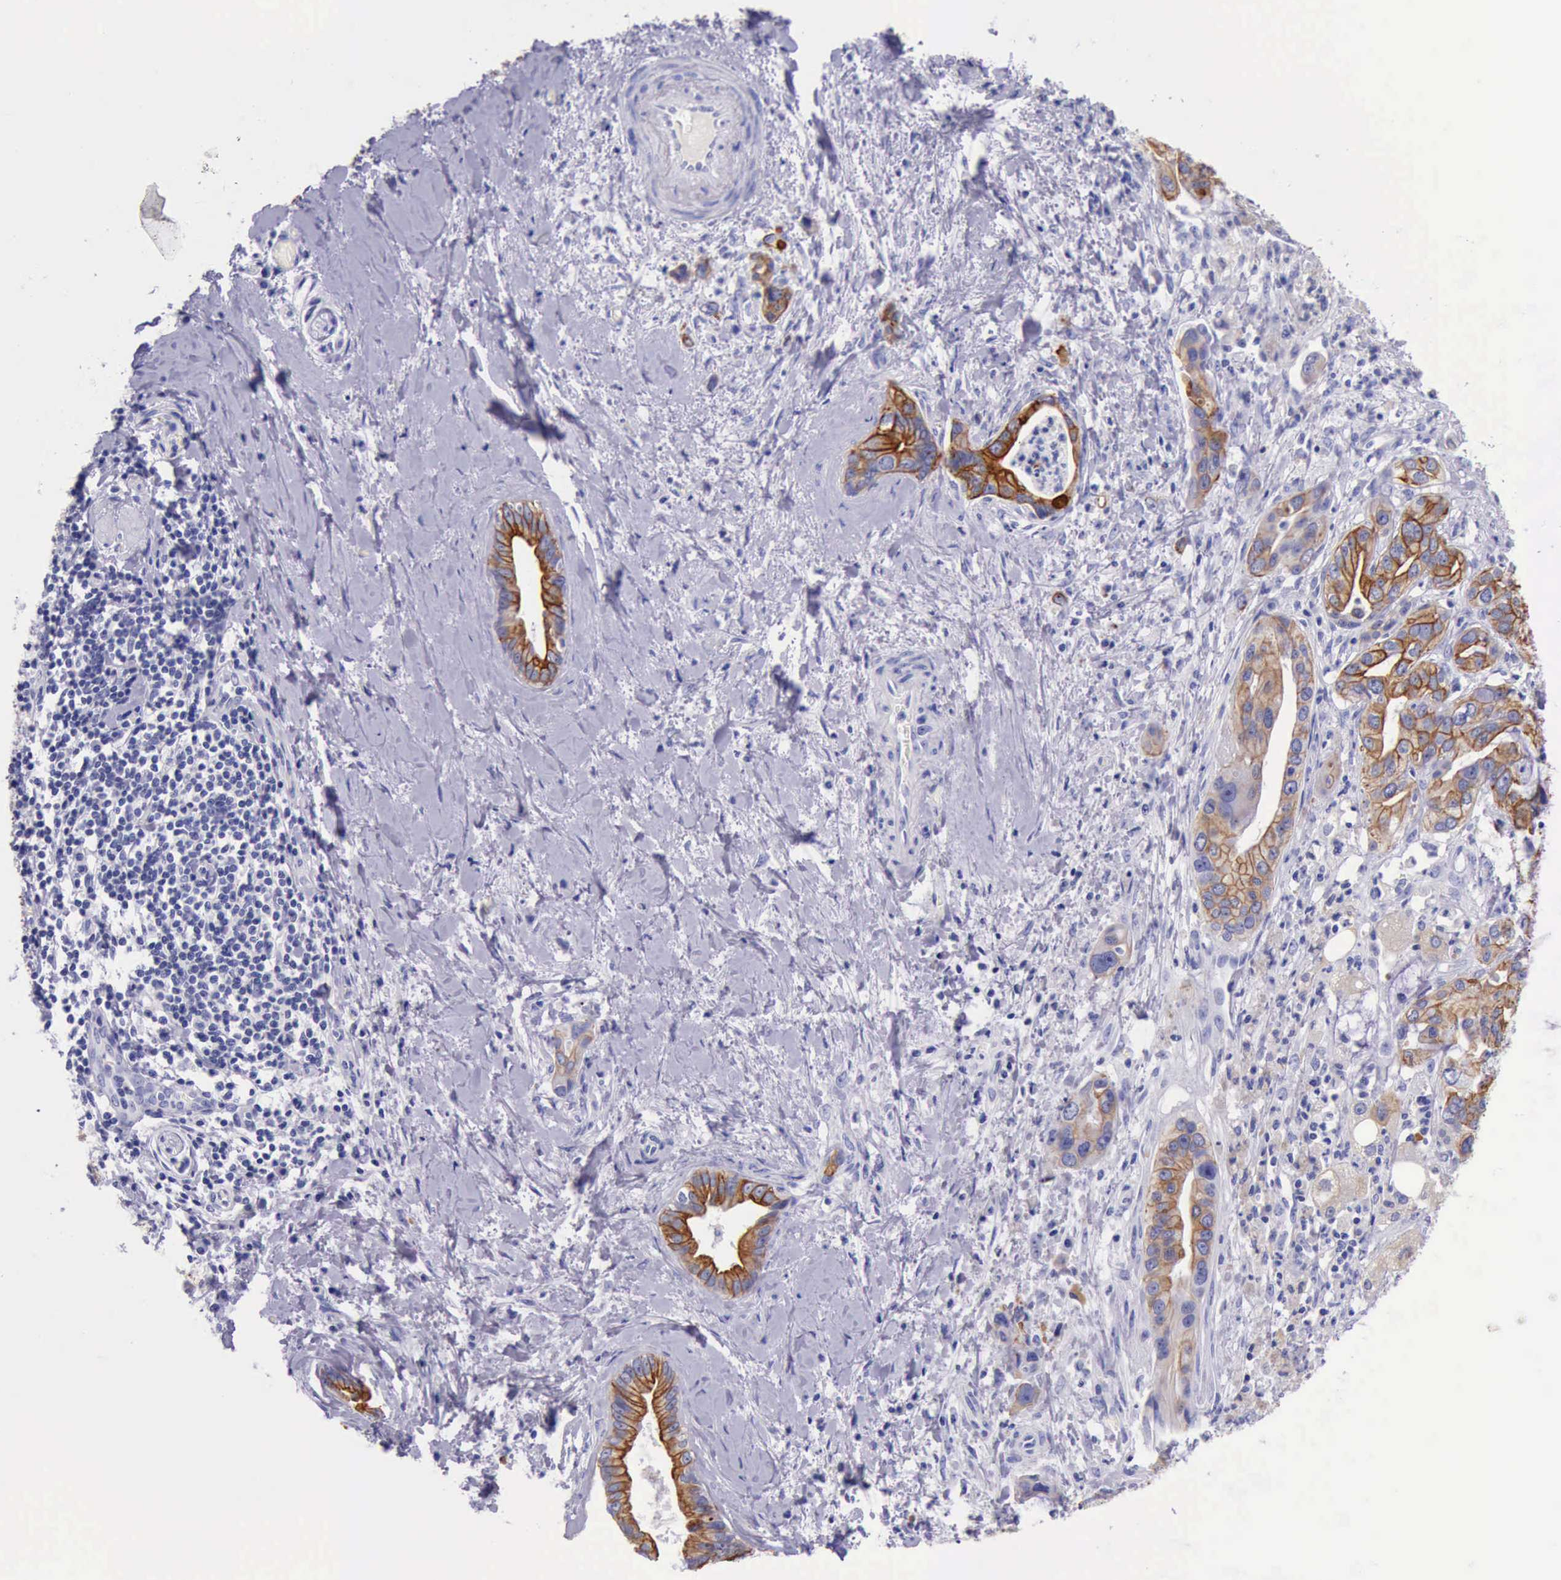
{"staining": {"intensity": "moderate", "quantity": "<25%", "location": "cytoplasmic/membranous"}, "tissue": "liver cancer", "cell_type": "Tumor cells", "image_type": "cancer", "snomed": [{"axis": "morphology", "description": "Cholangiocarcinoma"}, {"axis": "topography", "description": "Liver"}], "caption": "An immunohistochemistry (IHC) histopathology image of tumor tissue is shown. Protein staining in brown highlights moderate cytoplasmic/membranous positivity in cholangiocarcinoma (liver) within tumor cells.", "gene": "KRT8", "patient": {"sex": "female", "age": 65}}